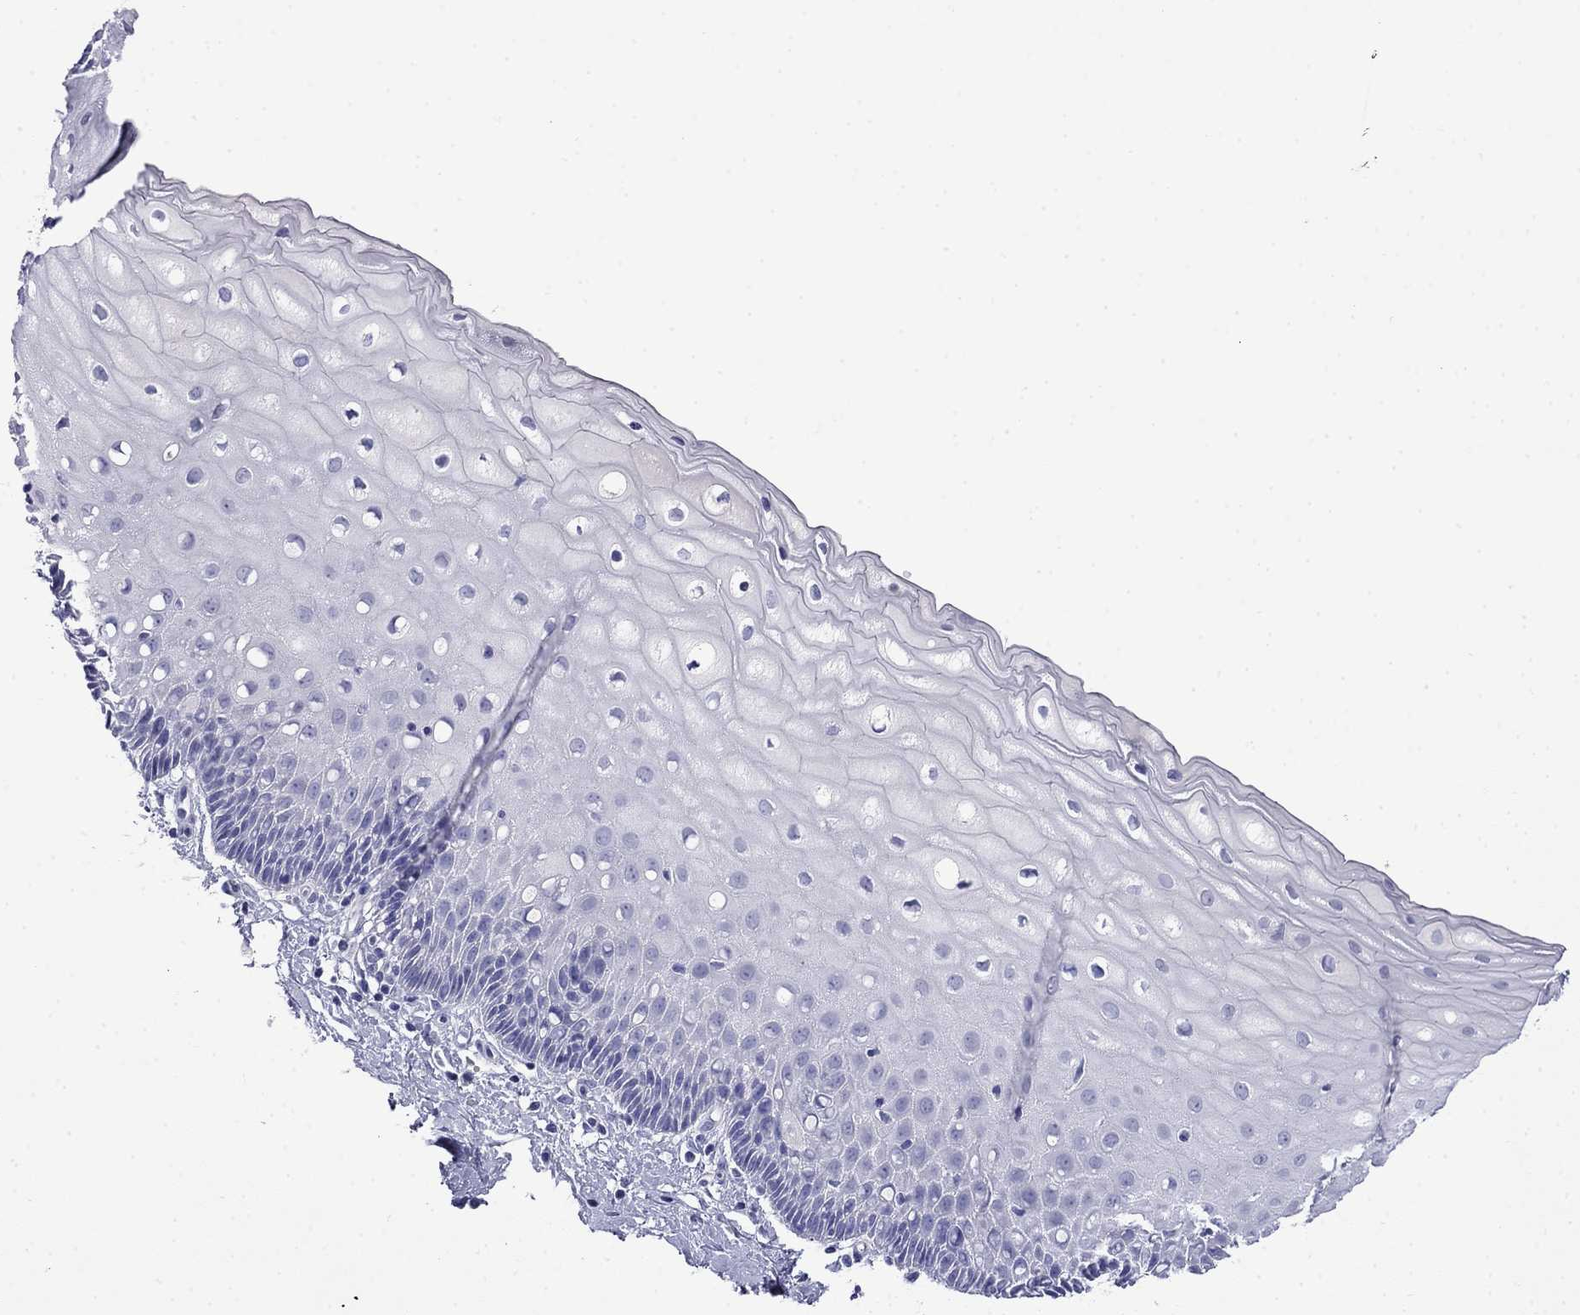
{"staining": {"intensity": "negative", "quantity": "none", "location": "none"}, "tissue": "cervix", "cell_type": "Glandular cells", "image_type": "normal", "snomed": [{"axis": "morphology", "description": "Normal tissue, NOS"}, {"axis": "topography", "description": "Cervix"}], "caption": "A high-resolution image shows immunohistochemistry staining of normal cervix, which shows no significant expression in glandular cells. (Brightfield microscopy of DAB immunohistochemistry (IHC) at high magnification).", "gene": "MYO15A", "patient": {"sex": "female", "age": 37}}